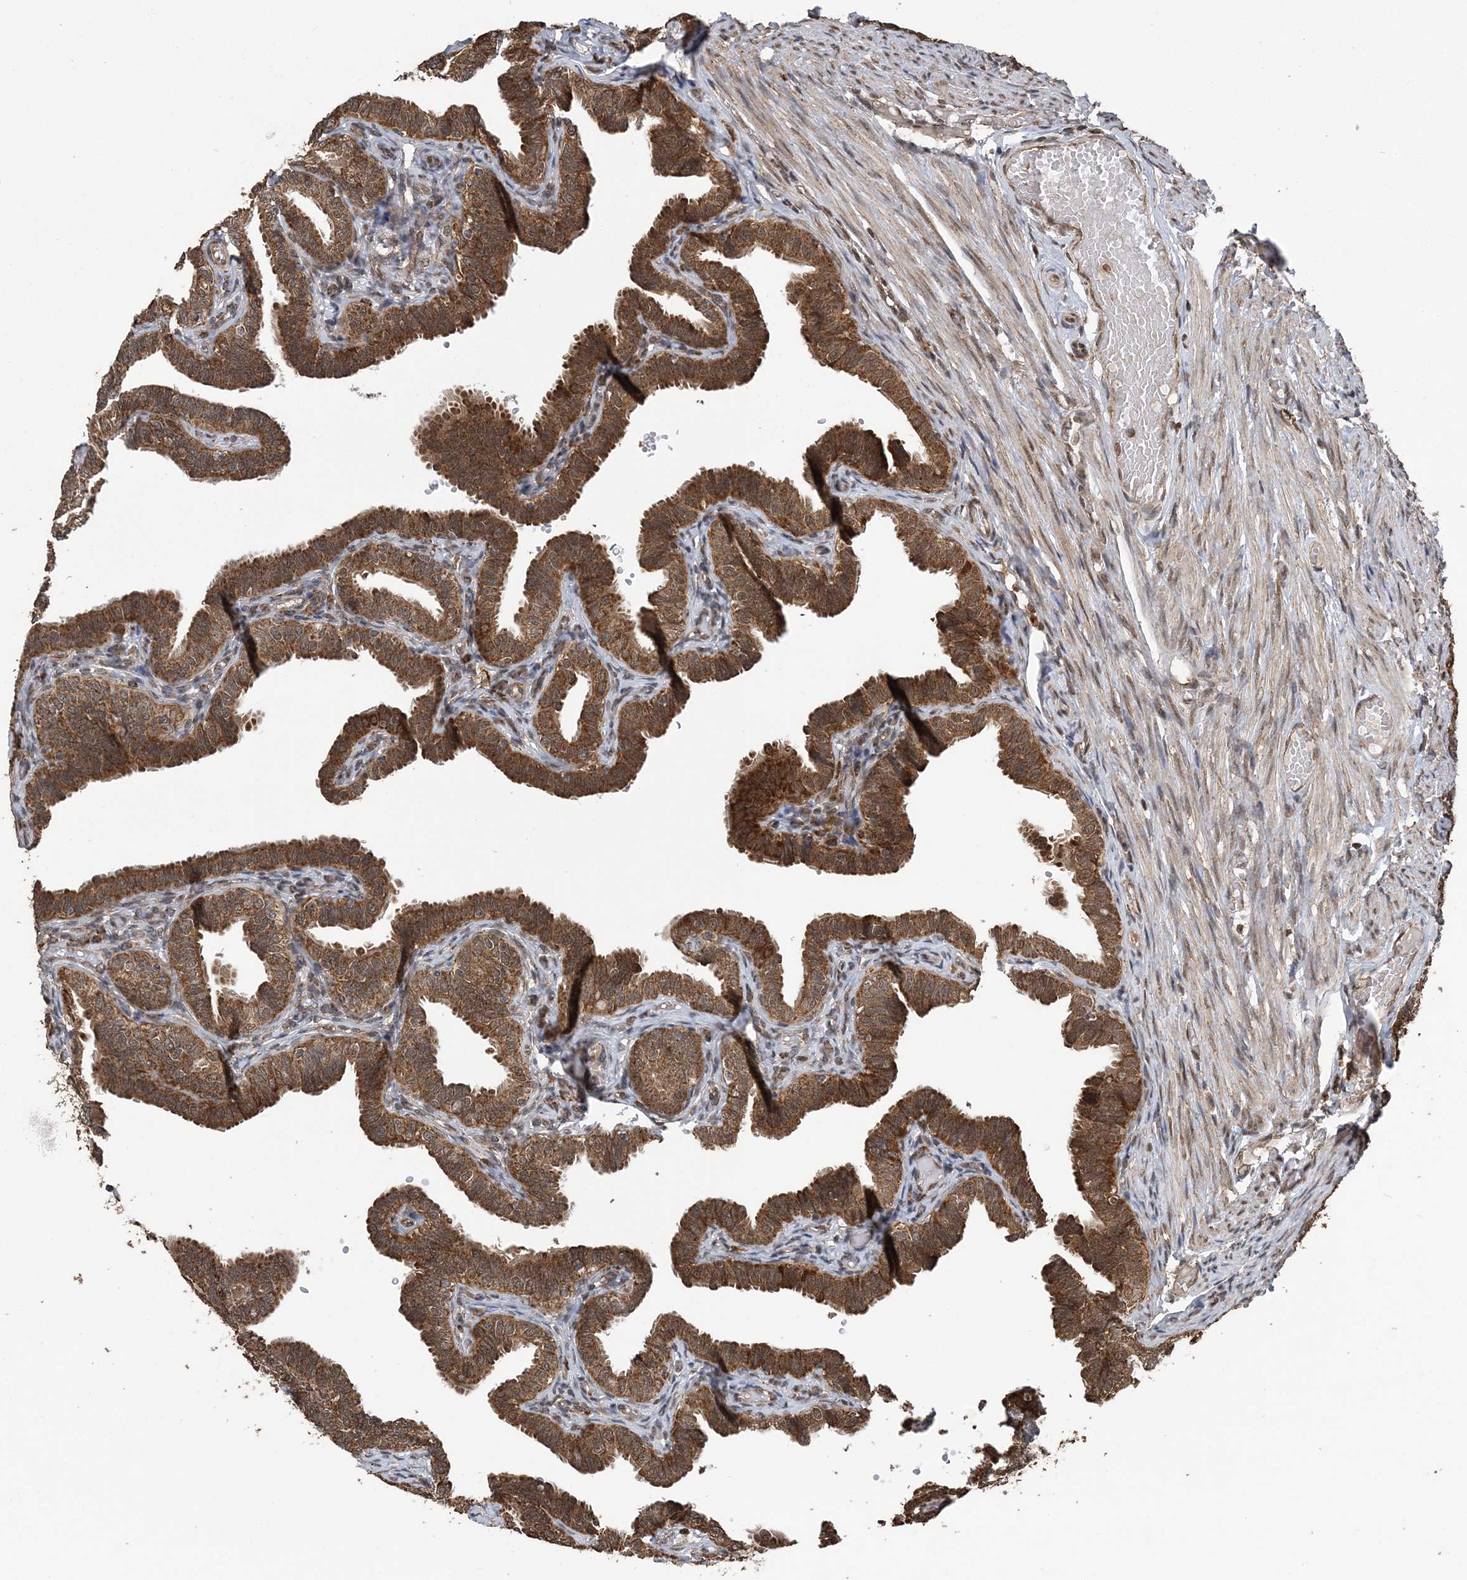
{"staining": {"intensity": "moderate", "quantity": ">75%", "location": "cytoplasmic/membranous,nuclear"}, "tissue": "fallopian tube", "cell_type": "Glandular cells", "image_type": "normal", "snomed": [{"axis": "morphology", "description": "Normal tissue, NOS"}, {"axis": "topography", "description": "Fallopian tube"}], "caption": "Immunohistochemical staining of benign fallopian tube displays >75% levels of moderate cytoplasmic/membranous,nuclear protein staining in approximately >75% of glandular cells.", "gene": "PCBP1", "patient": {"sex": "female", "age": 39}}